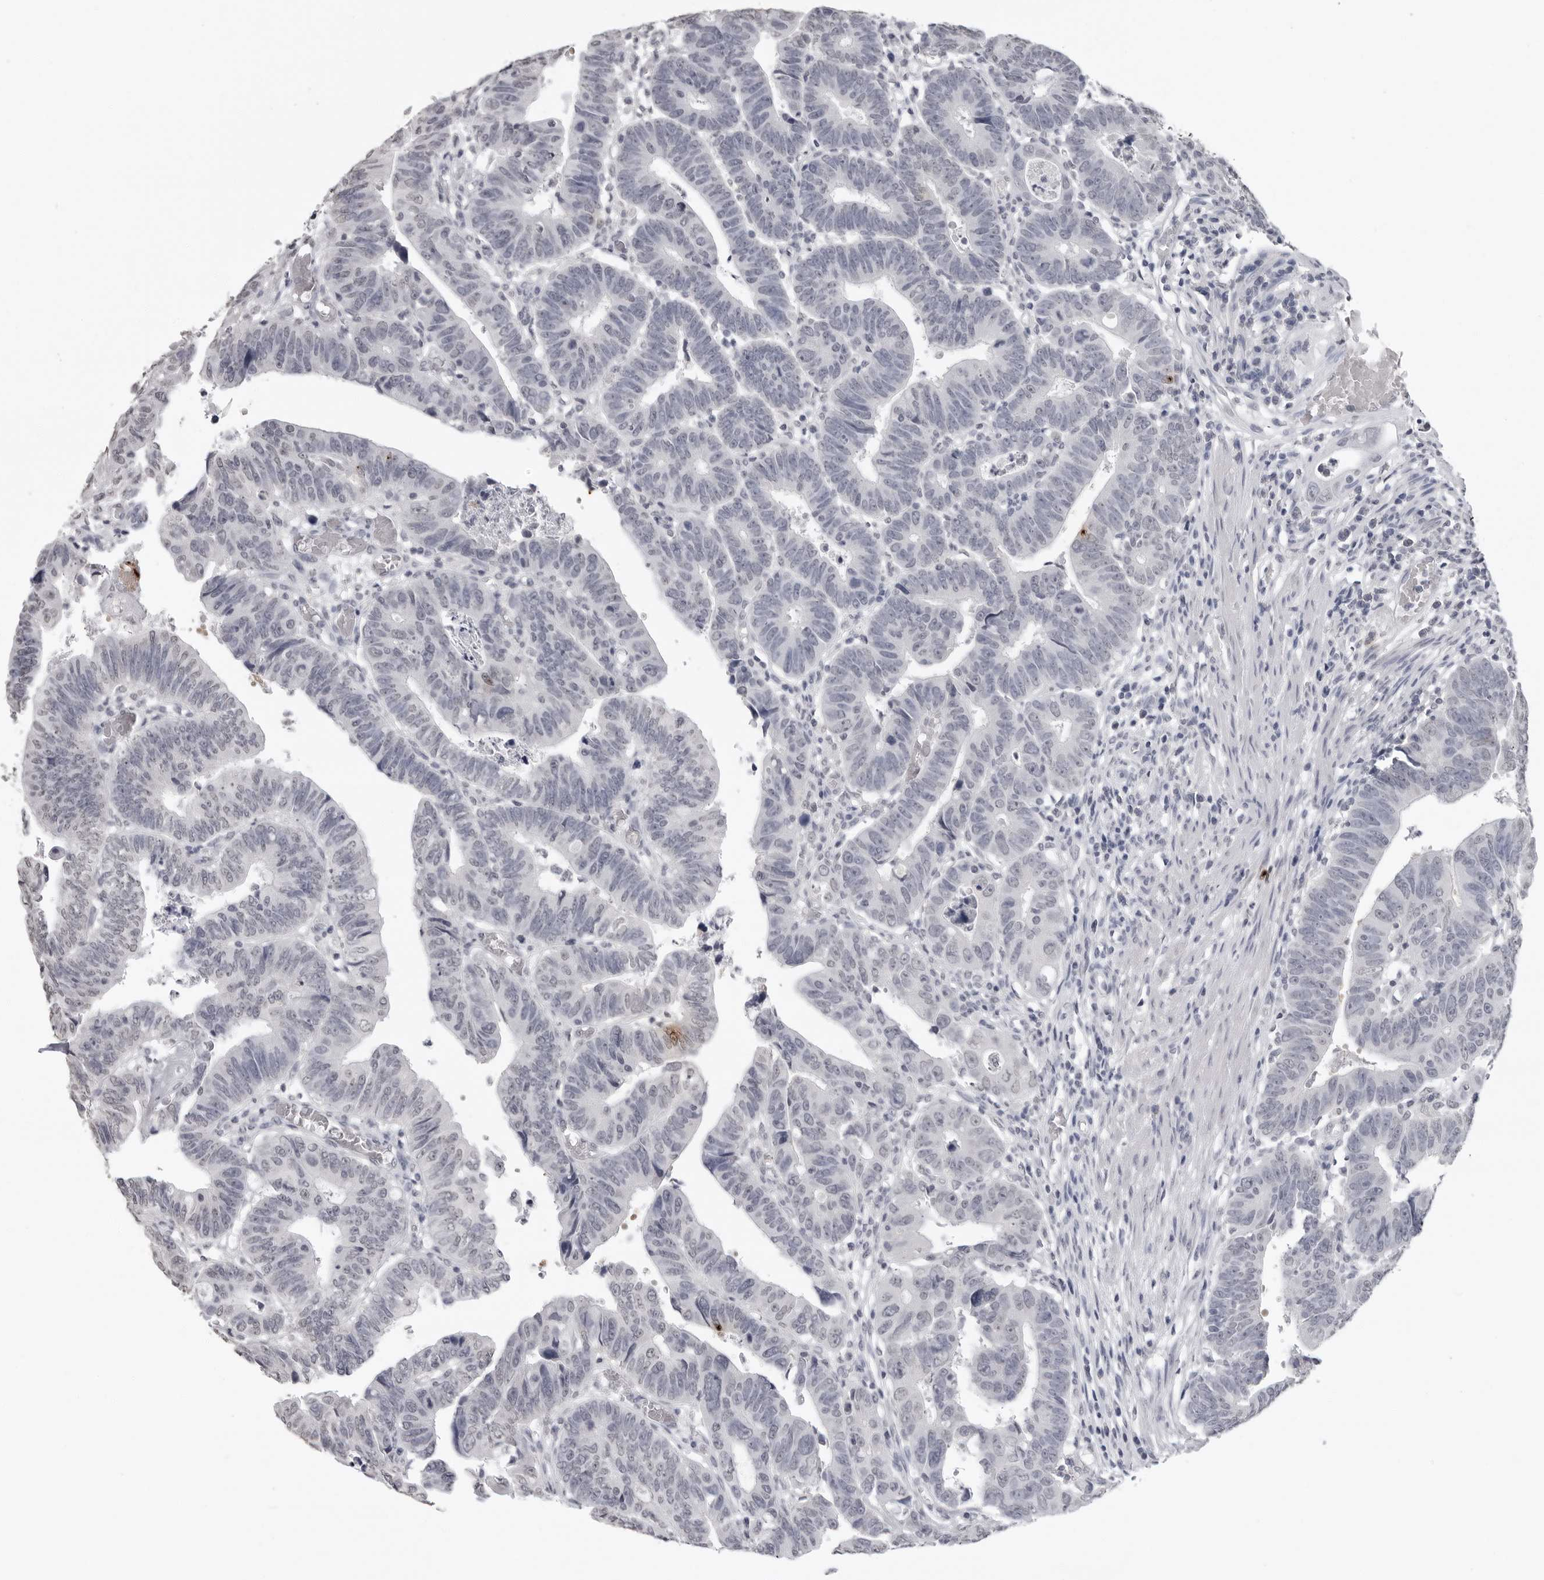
{"staining": {"intensity": "negative", "quantity": "none", "location": "none"}, "tissue": "colorectal cancer", "cell_type": "Tumor cells", "image_type": "cancer", "snomed": [{"axis": "morphology", "description": "Adenocarcinoma, NOS"}, {"axis": "topography", "description": "Rectum"}], "caption": "Tumor cells show no significant protein expression in colorectal cancer.", "gene": "HEPACAM", "patient": {"sex": "female", "age": 65}}